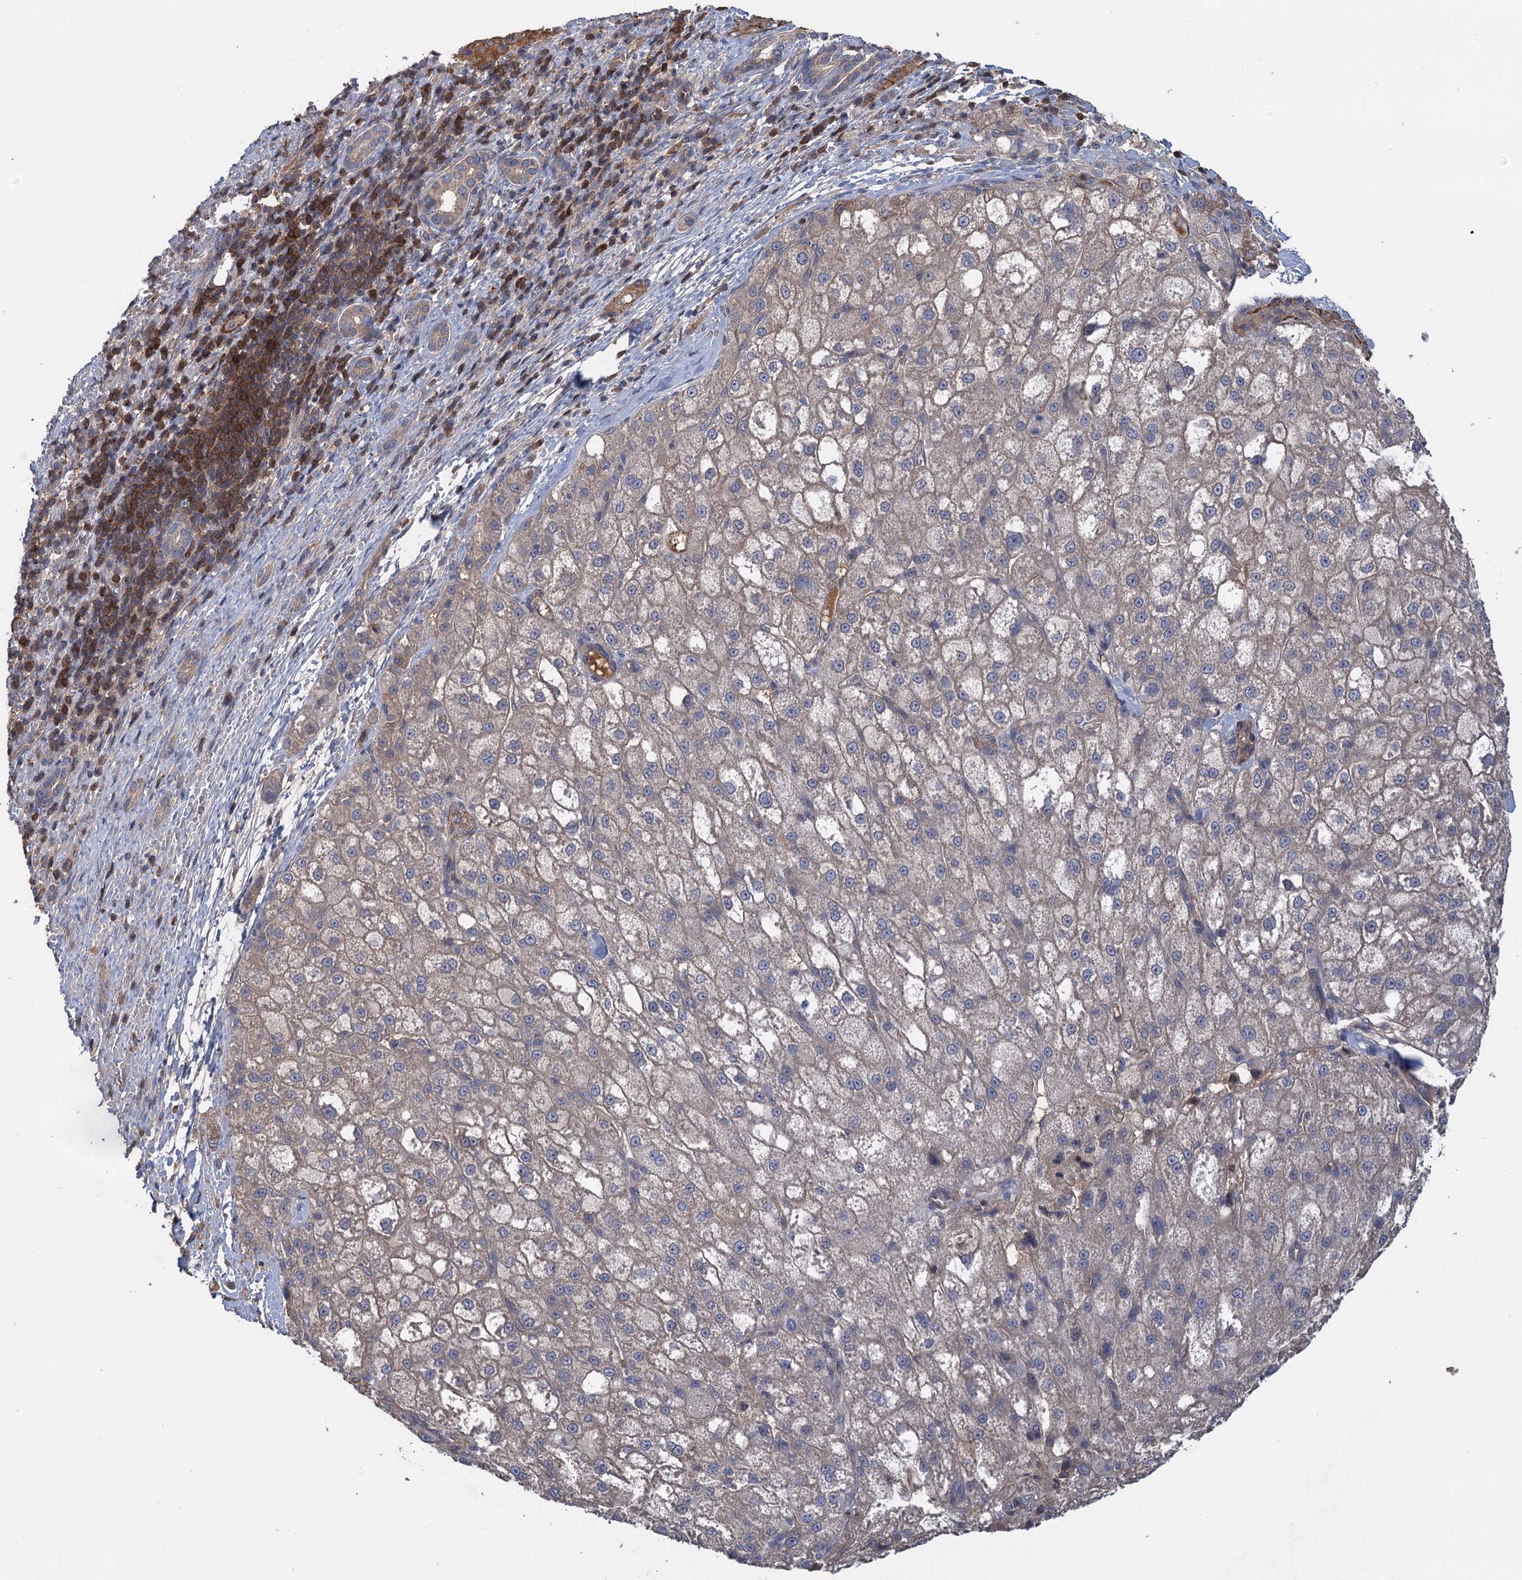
{"staining": {"intensity": "negative", "quantity": "none", "location": "none"}, "tissue": "liver cancer", "cell_type": "Tumor cells", "image_type": "cancer", "snomed": [{"axis": "morphology", "description": "Normal tissue, NOS"}, {"axis": "morphology", "description": "Carcinoma, Hepatocellular, NOS"}, {"axis": "topography", "description": "Liver"}], "caption": "An image of liver cancer (hepatocellular carcinoma) stained for a protein shows no brown staining in tumor cells. Nuclei are stained in blue.", "gene": "DGKA", "patient": {"sex": "male", "age": 57}}